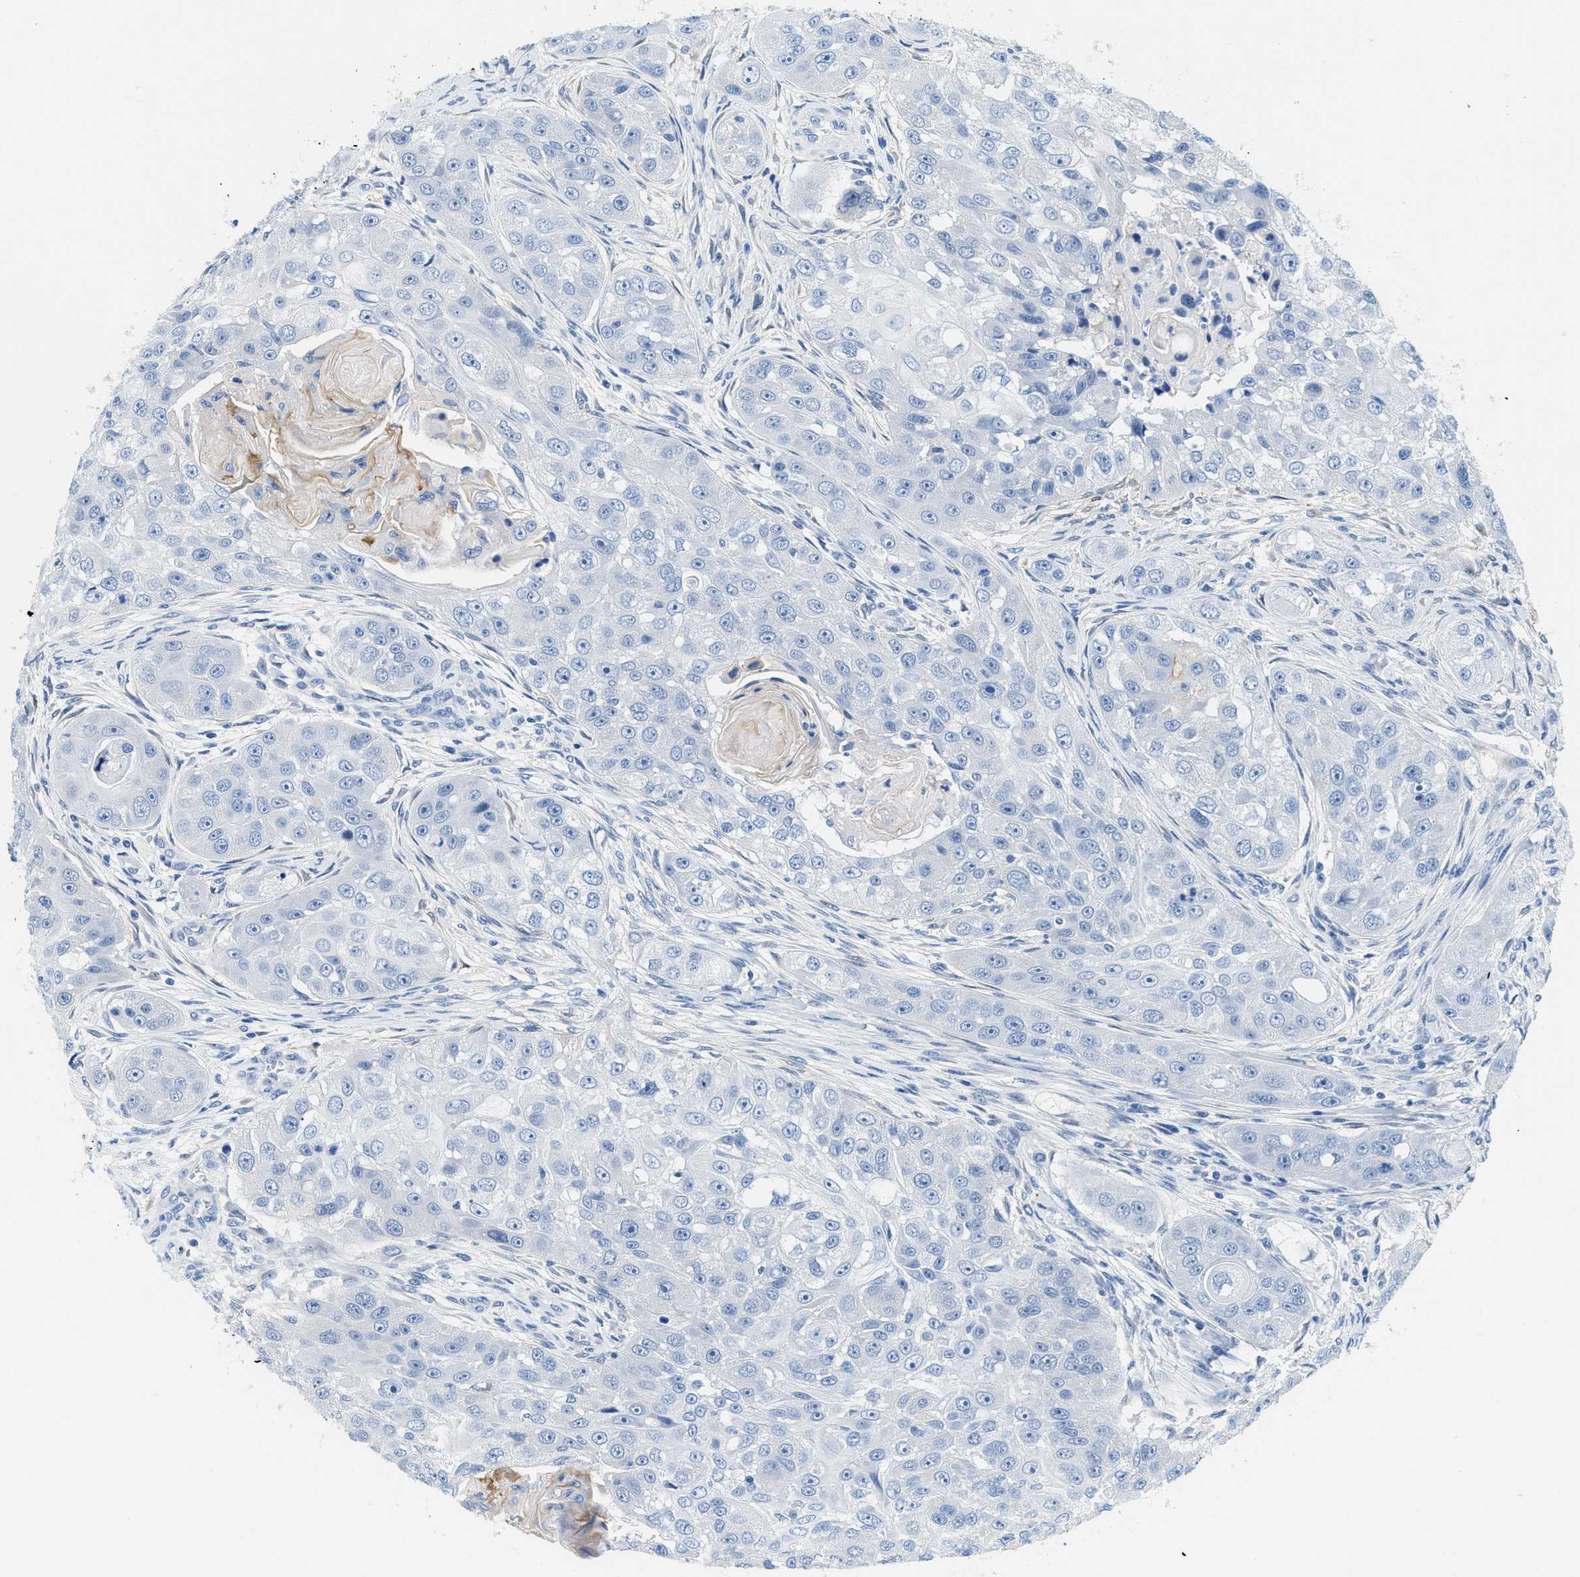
{"staining": {"intensity": "negative", "quantity": "none", "location": "none"}, "tissue": "head and neck cancer", "cell_type": "Tumor cells", "image_type": "cancer", "snomed": [{"axis": "morphology", "description": "Normal tissue, NOS"}, {"axis": "morphology", "description": "Squamous cell carcinoma, NOS"}, {"axis": "topography", "description": "Skeletal muscle"}, {"axis": "topography", "description": "Head-Neck"}], "caption": "IHC histopathology image of neoplastic tissue: human head and neck squamous cell carcinoma stained with DAB (3,3'-diaminobenzidine) exhibits no significant protein staining in tumor cells.", "gene": "BPGM", "patient": {"sex": "male", "age": 51}}